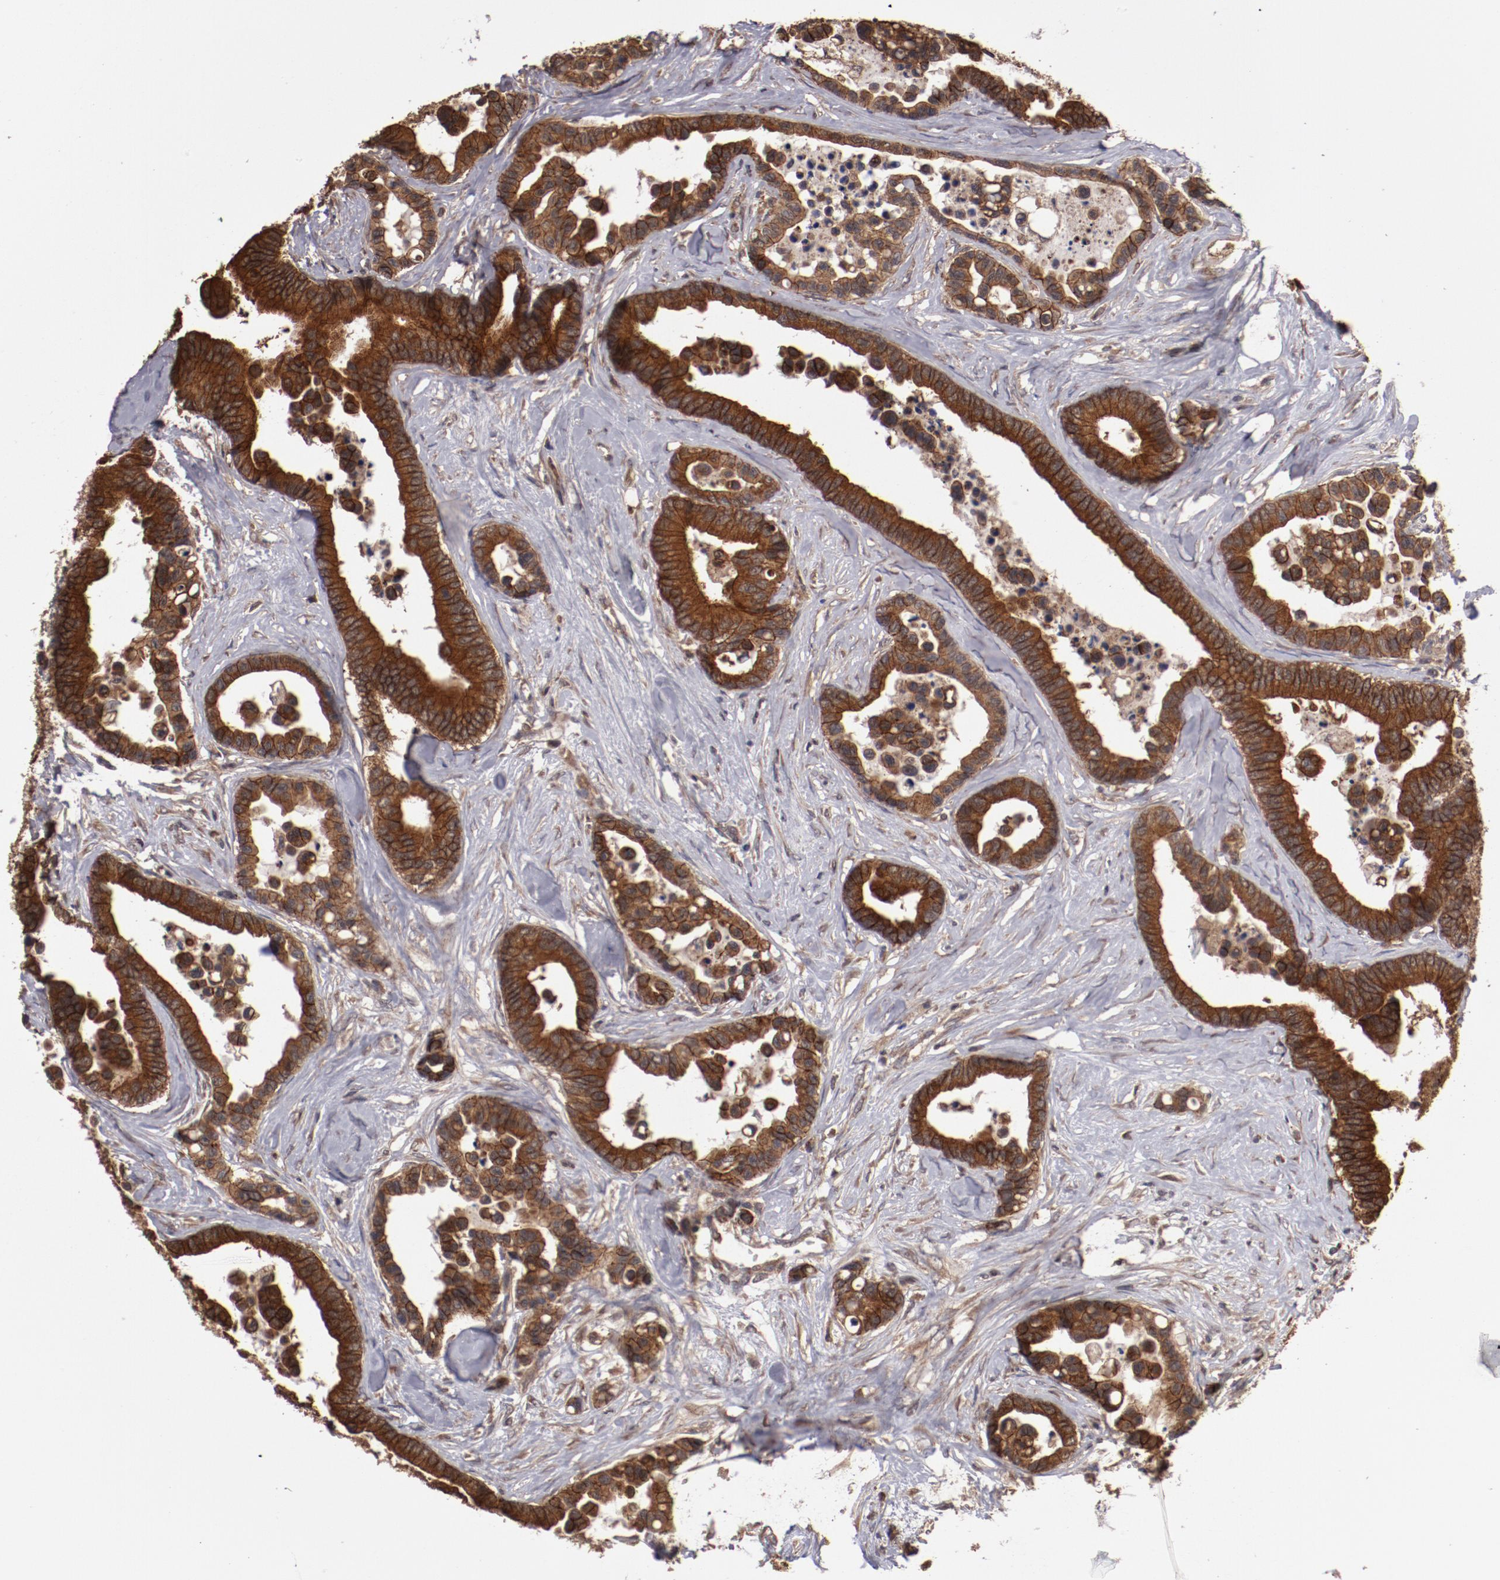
{"staining": {"intensity": "strong", "quantity": ">75%", "location": "cytoplasmic/membranous"}, "tissue": "colorectal cancer", "cell_type": "Tumor cells", "image_type": "cancer", "snomed": [{"axis": "morphology", "description": "Adenocarcinoma, NOS"}, {"axis": "topography", "description": "Colon"}], "caption": "Brown immunohistochemical staining in human colorectal cancer demonstrates strong cytoplasmic/membranous expression in about >75% of tumor cells.", "gene": "RPS6KA6", "patient": {"sex": "male", "age": 82}}